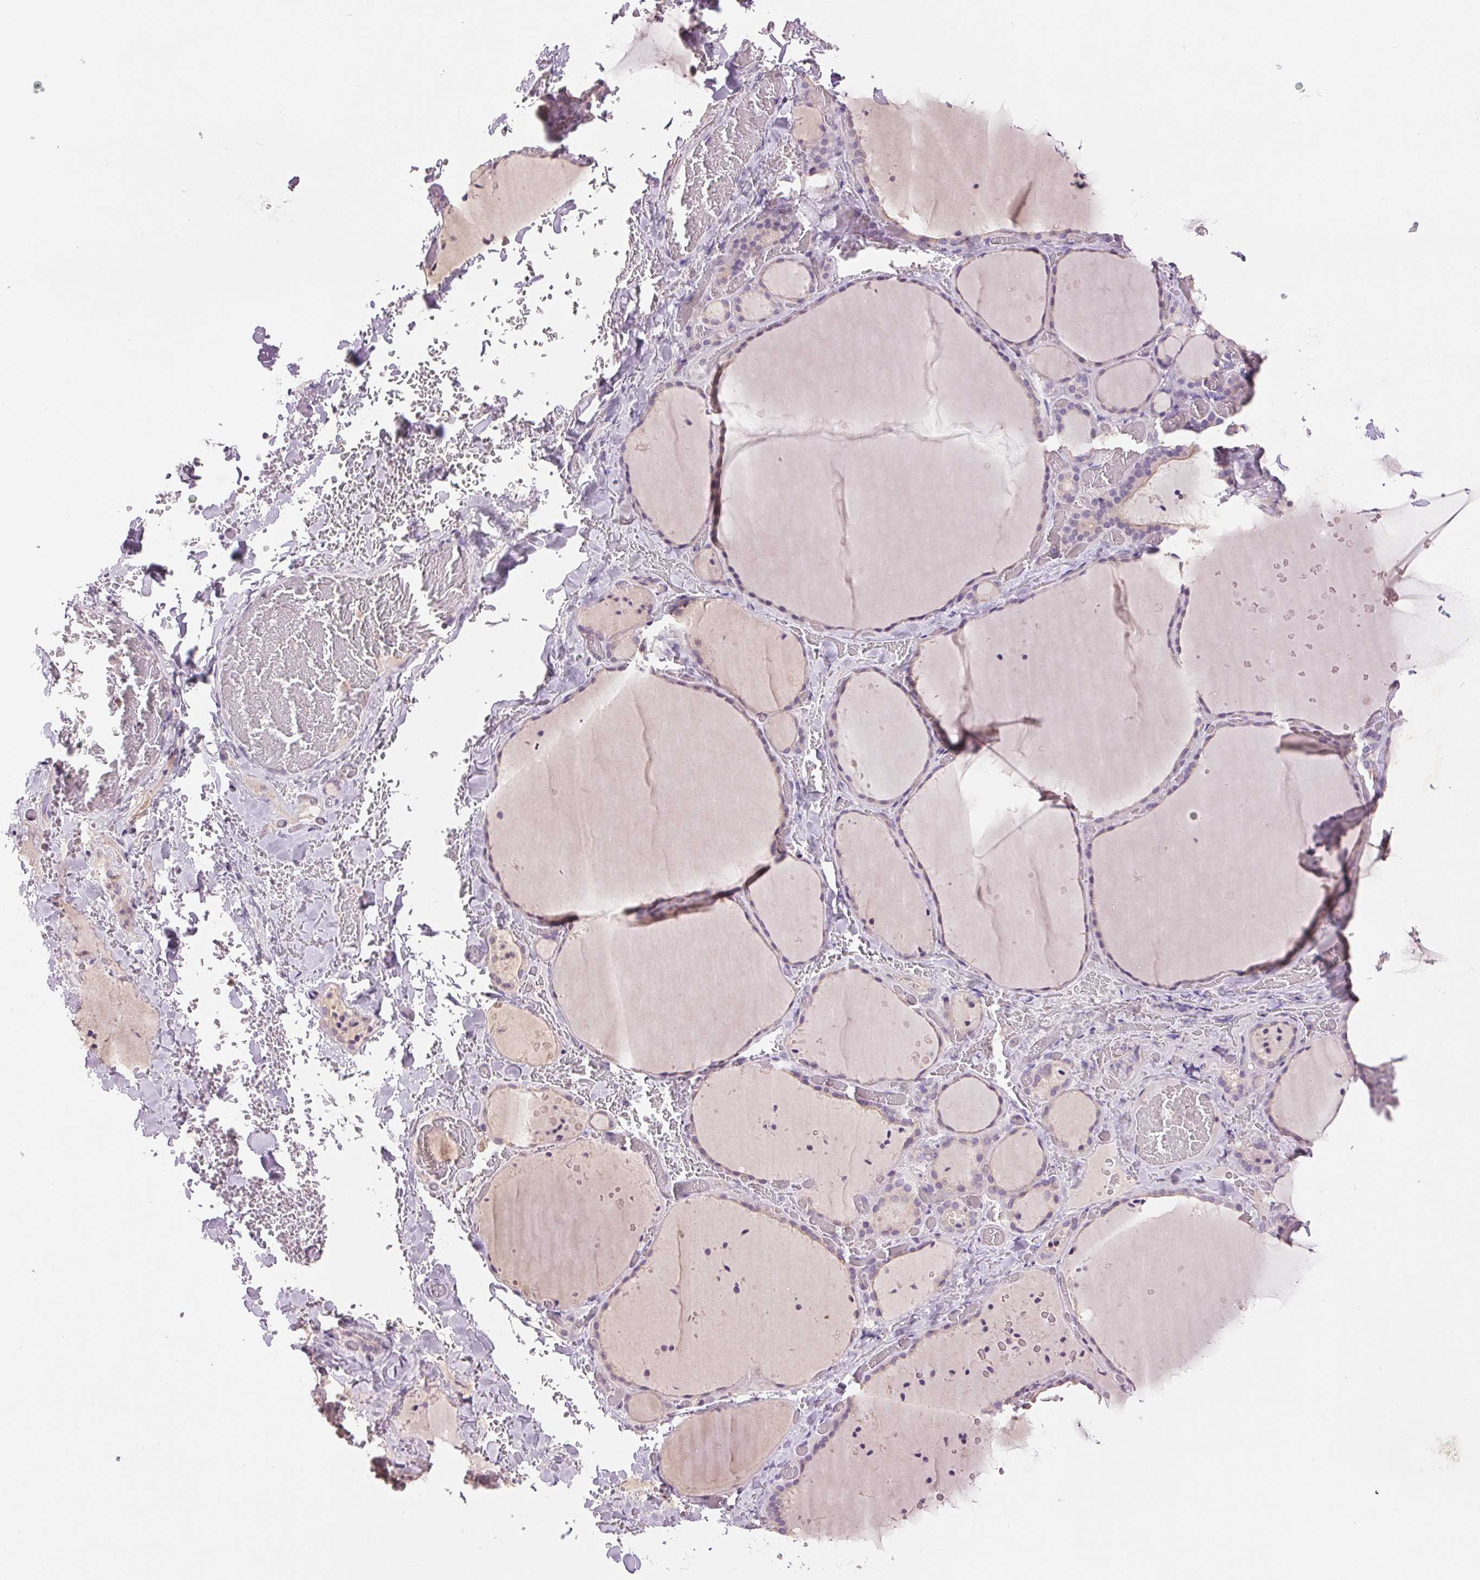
{"staining": {"intensity": "negative", "quantity": "none", "location": "none"}, "tissue": "thyroid gland", "cell_type": "Glandular cells", "image_type": "normal", "snomed": [{"axis": "morphology", "description": "Normal tissue, NOS"}, {"axis": "topography", "description": "Thyroid gland"}], "caption": "Immunohistochemical staining of normal thyroid gland demonstrates no significant positivity in glandular cells. Brightfield microscopy of immunohistochemistry (IHC) stained with DAB (3,3'-diaminobenzidine) (brown) and hematoxylin (blue), captured at high magnification.", "gene": "FXYD4", "patient": {"sex": "female", "age": 36}}